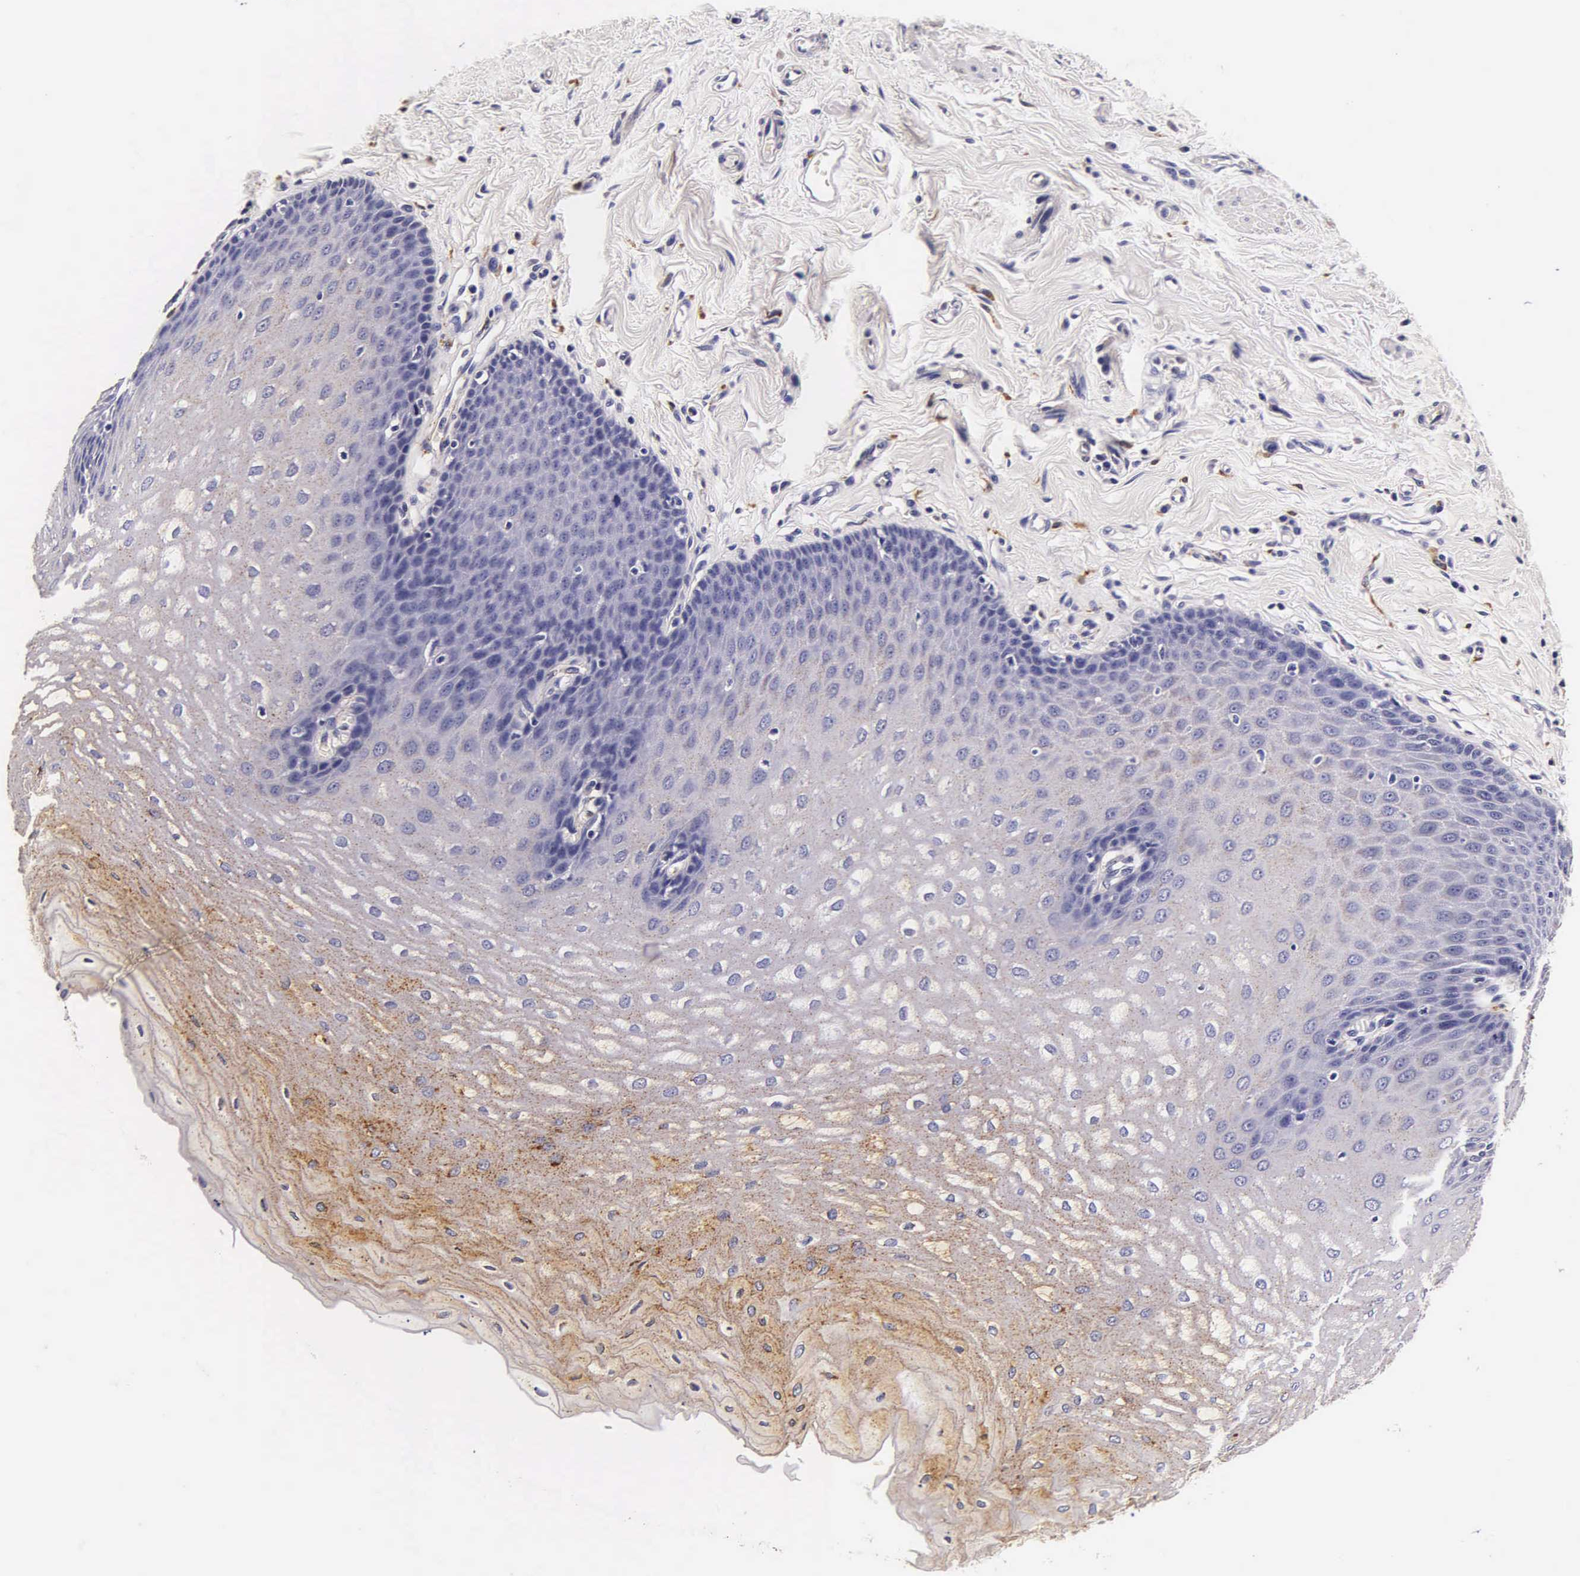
{"staining": {"intensity": "moderate", "quantity": "25%-75%", "location": "cytoplasmic/membranous"}, "tissue": "esophagus", "cell_type": "Squamous epithelial cells", "image_type": "normal", "snomed": [{"axis": "morphology", "description": "Normal tissue, NOS"}, {"axis": "topography", "description": "Esophagus"}], "caption": "Human esophagus stained with a brown dye exhibits moderate cytoplasmic/membranous positive positivity in approximately 25%-75% of squamous epithelial cells.", "gene": "CTSB", "patient": {"sex": "male", "age": 70}}